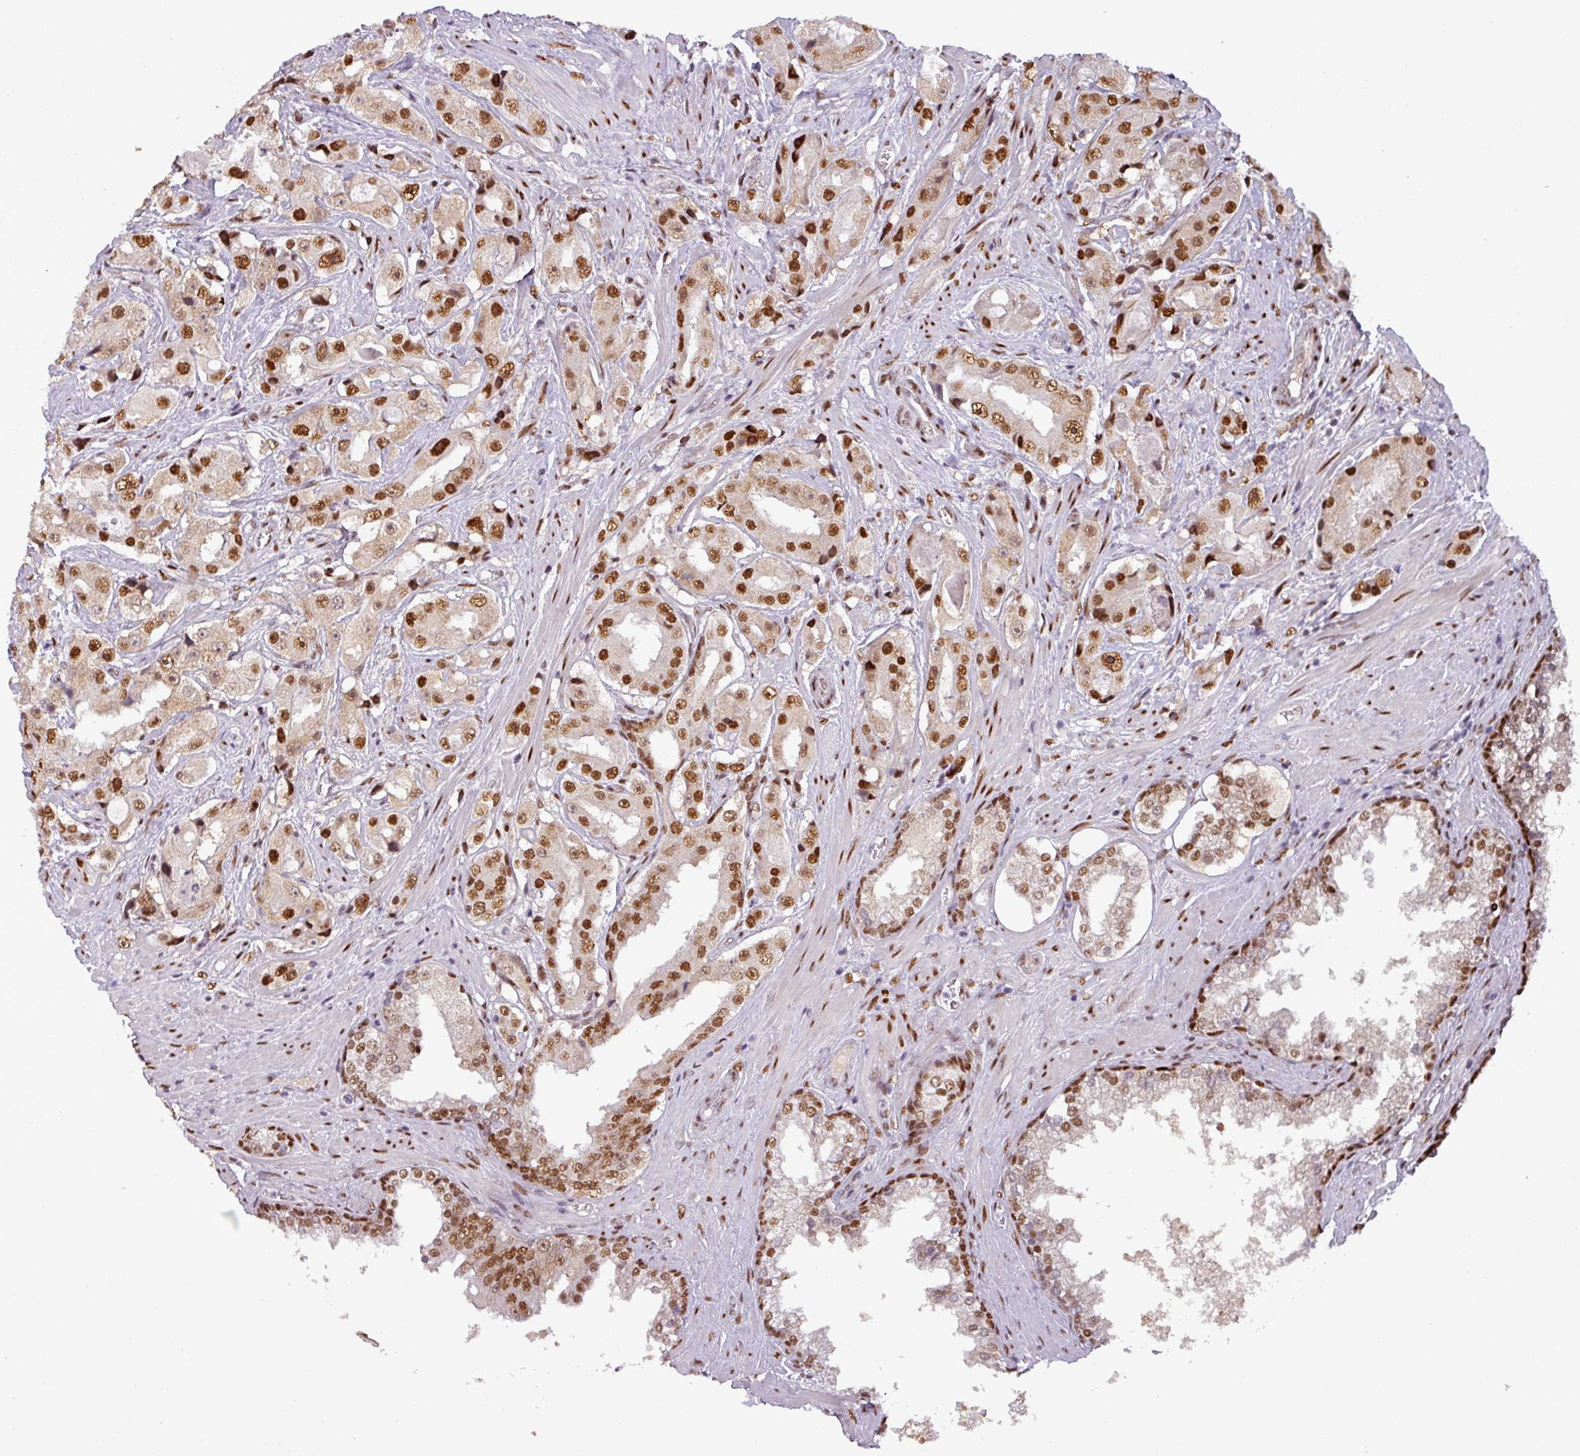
{"staining": {"intensity": "strong", "quantity": ">75%", "location": "nuclear"}, "tissue": "prostate cancer", "cell_type": "Tumor cells", "image_type": "cancer", "snomed": [{"axis": "morphology", "description": "Adenocarcinoma, High grade"}, {"axis": "topography", "description": "Prostate"}], "caption": "Protein staining of prostate cancer (high-grade adenocarcinoma) tissue displays strong nuclear positivity in approximately >75% of tumor cells. The protein of interest is shown in brown color, while the nuclei are stained blue.", "gene": "IRF2BPL", "patient": {"sex": "male", "age": 73}}